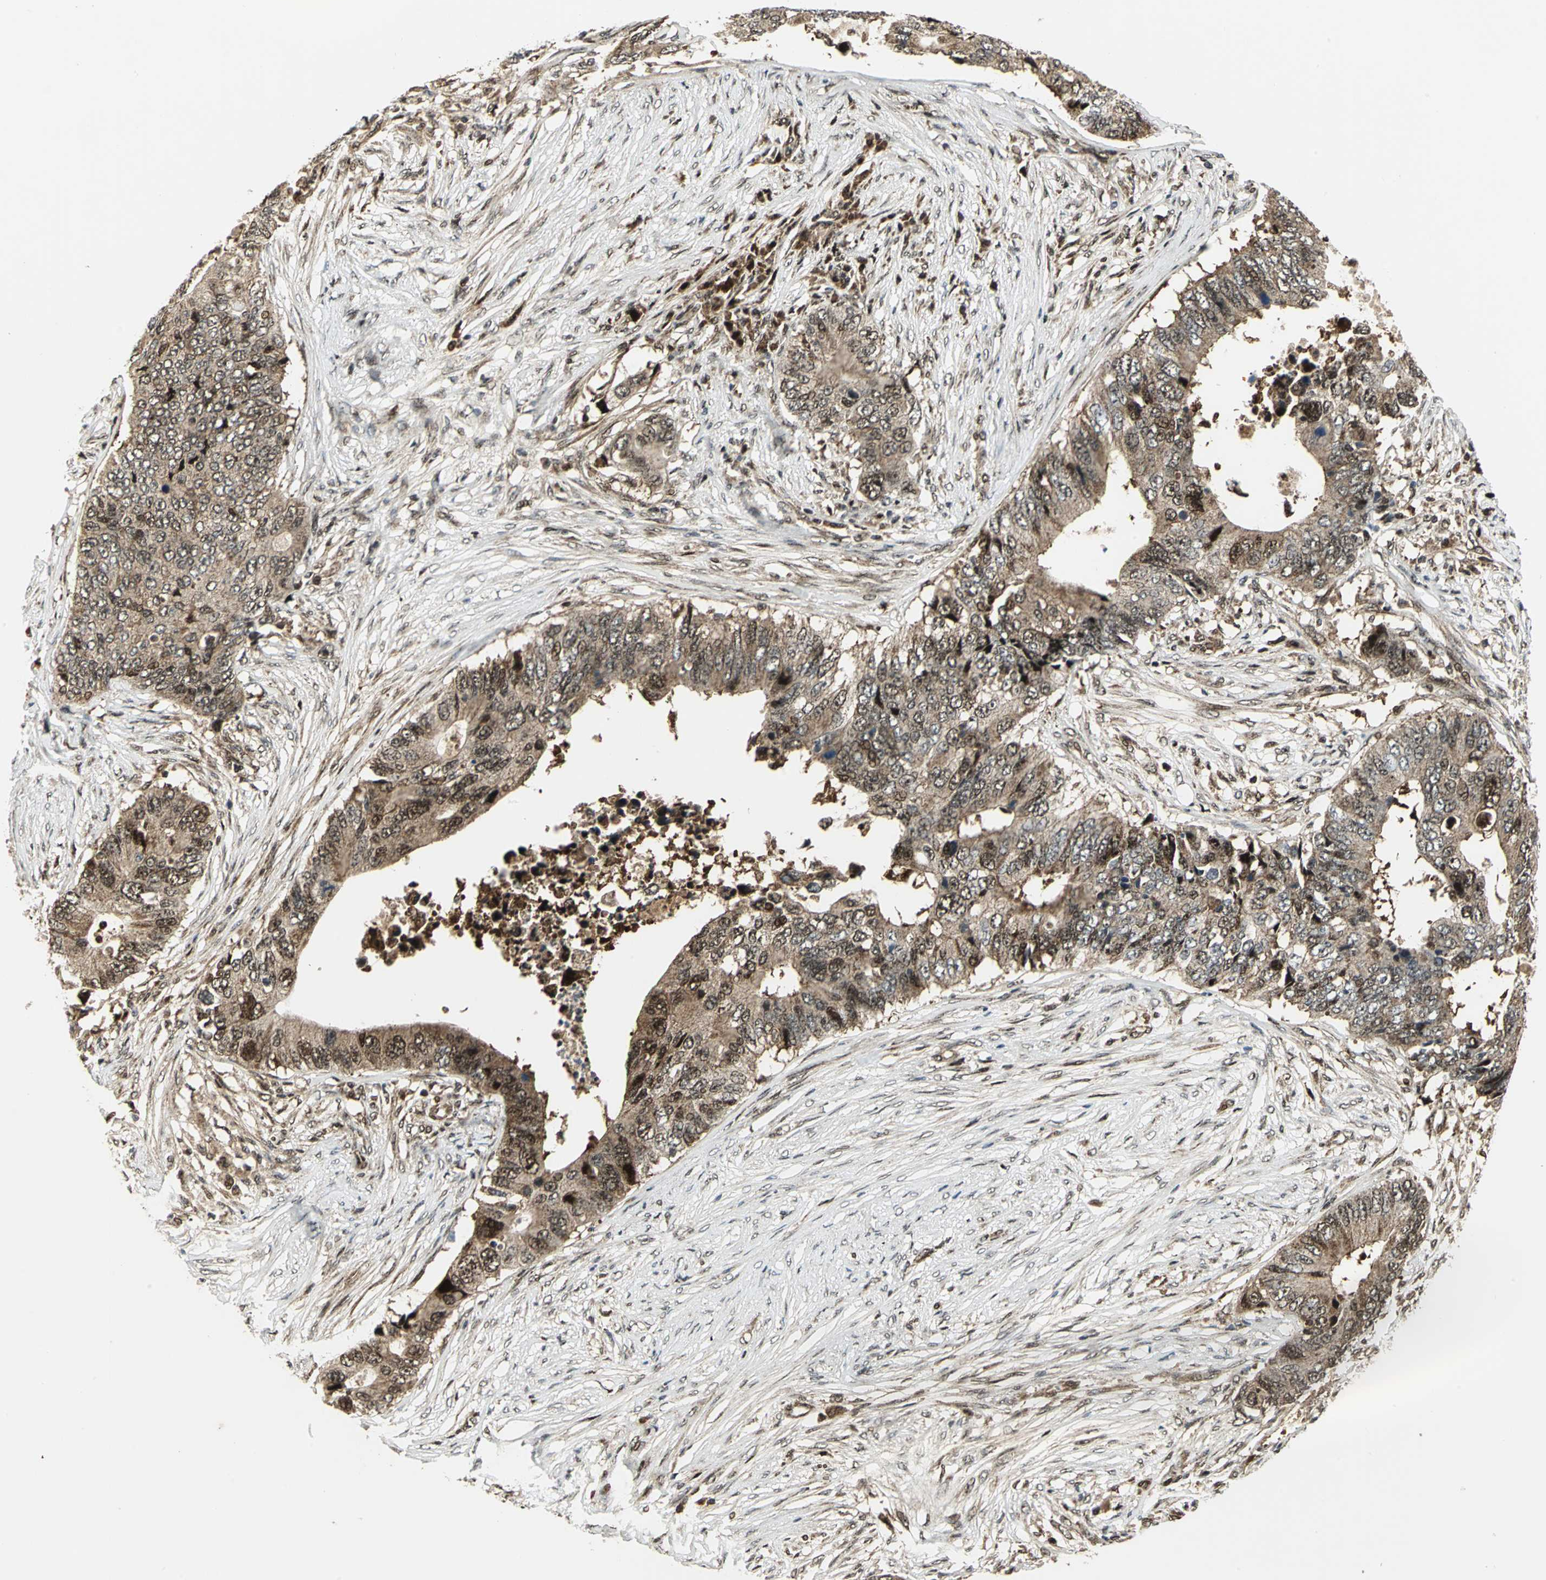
{"staining": {"intensity": "moderate", "quantity": ">75%", "location": "cytoplasmic/membranous,nuclear"}, "tissue": "colorectal cancer", "cell_type": "Tumor cells", "image_type": "cancer", "snomed": [{"axis": "morphology", "description": "Adenocarcinoma, NOS"}, {"axis": "topography", "description": "Colon"}], "caption": "A brown stain labels moderate cytoplasmic/membranous and nuclear expression of a protein in human colorectal adenocarcinoma tumor cells.", "gene": "COPS5", "patient": {"sex": "male", "age": 71}}